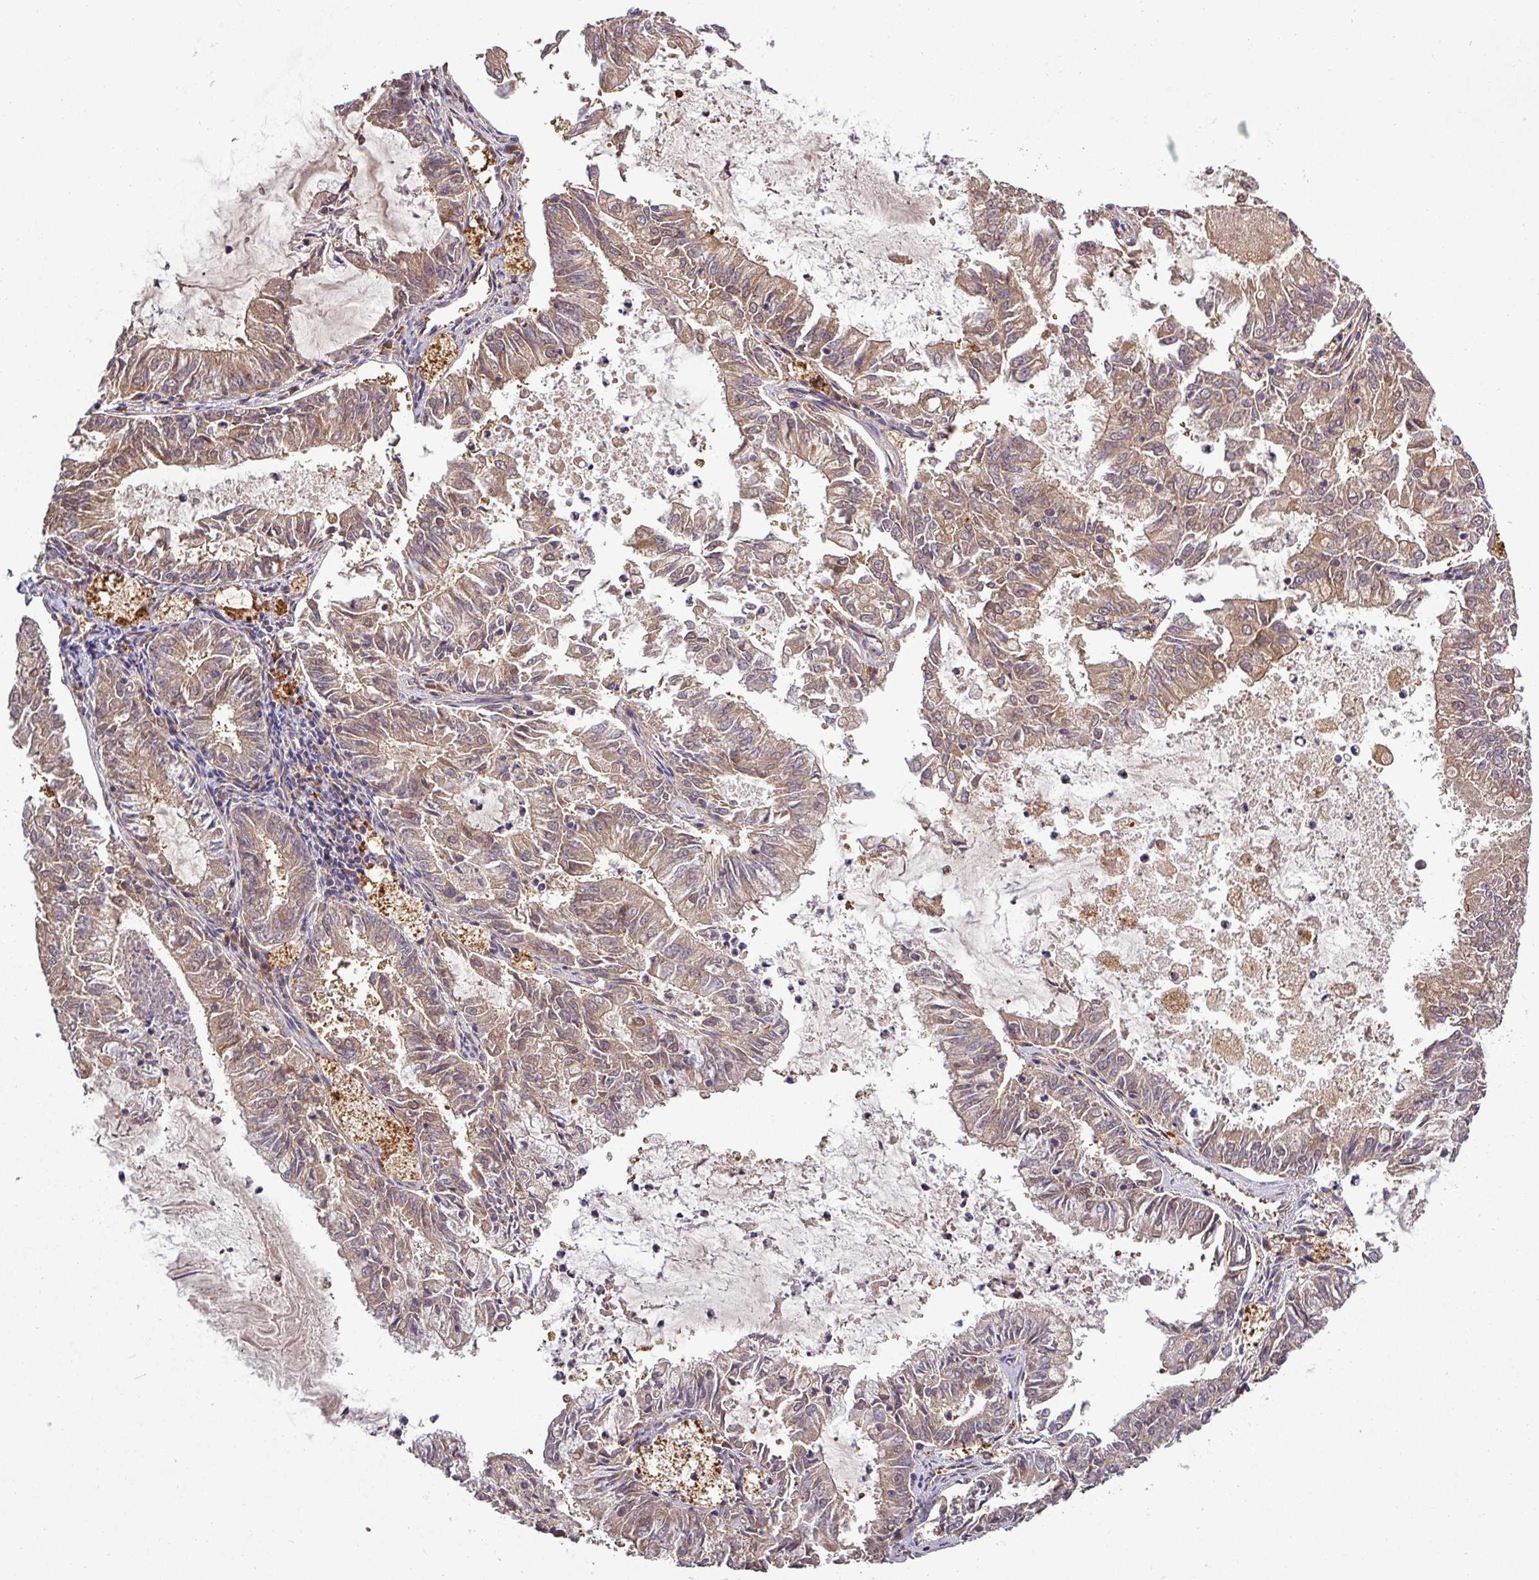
{"staining": {"intensity": "weak", "quantity": ">75%", "location": "cytoplasmic/membranous"}, "tissue": "endometrial cancer", "cell_type": "Tumor cells", "image_type": "cancer", "snomed": [{"axis": "morphology", "description": "Adenocarcinoma, NOS"}, {"axis": "topography", "description": "Endometrium"}], "caption": "The micrograph reveals immunohistochemical staining of adenocarcinoma (endometrial). There is weak cytoplasmic/membranous staining is identified in approximately >75% of tumor cells.", "gene": "SIRPB2", "patient": {"sex": "female", "age": 57}}